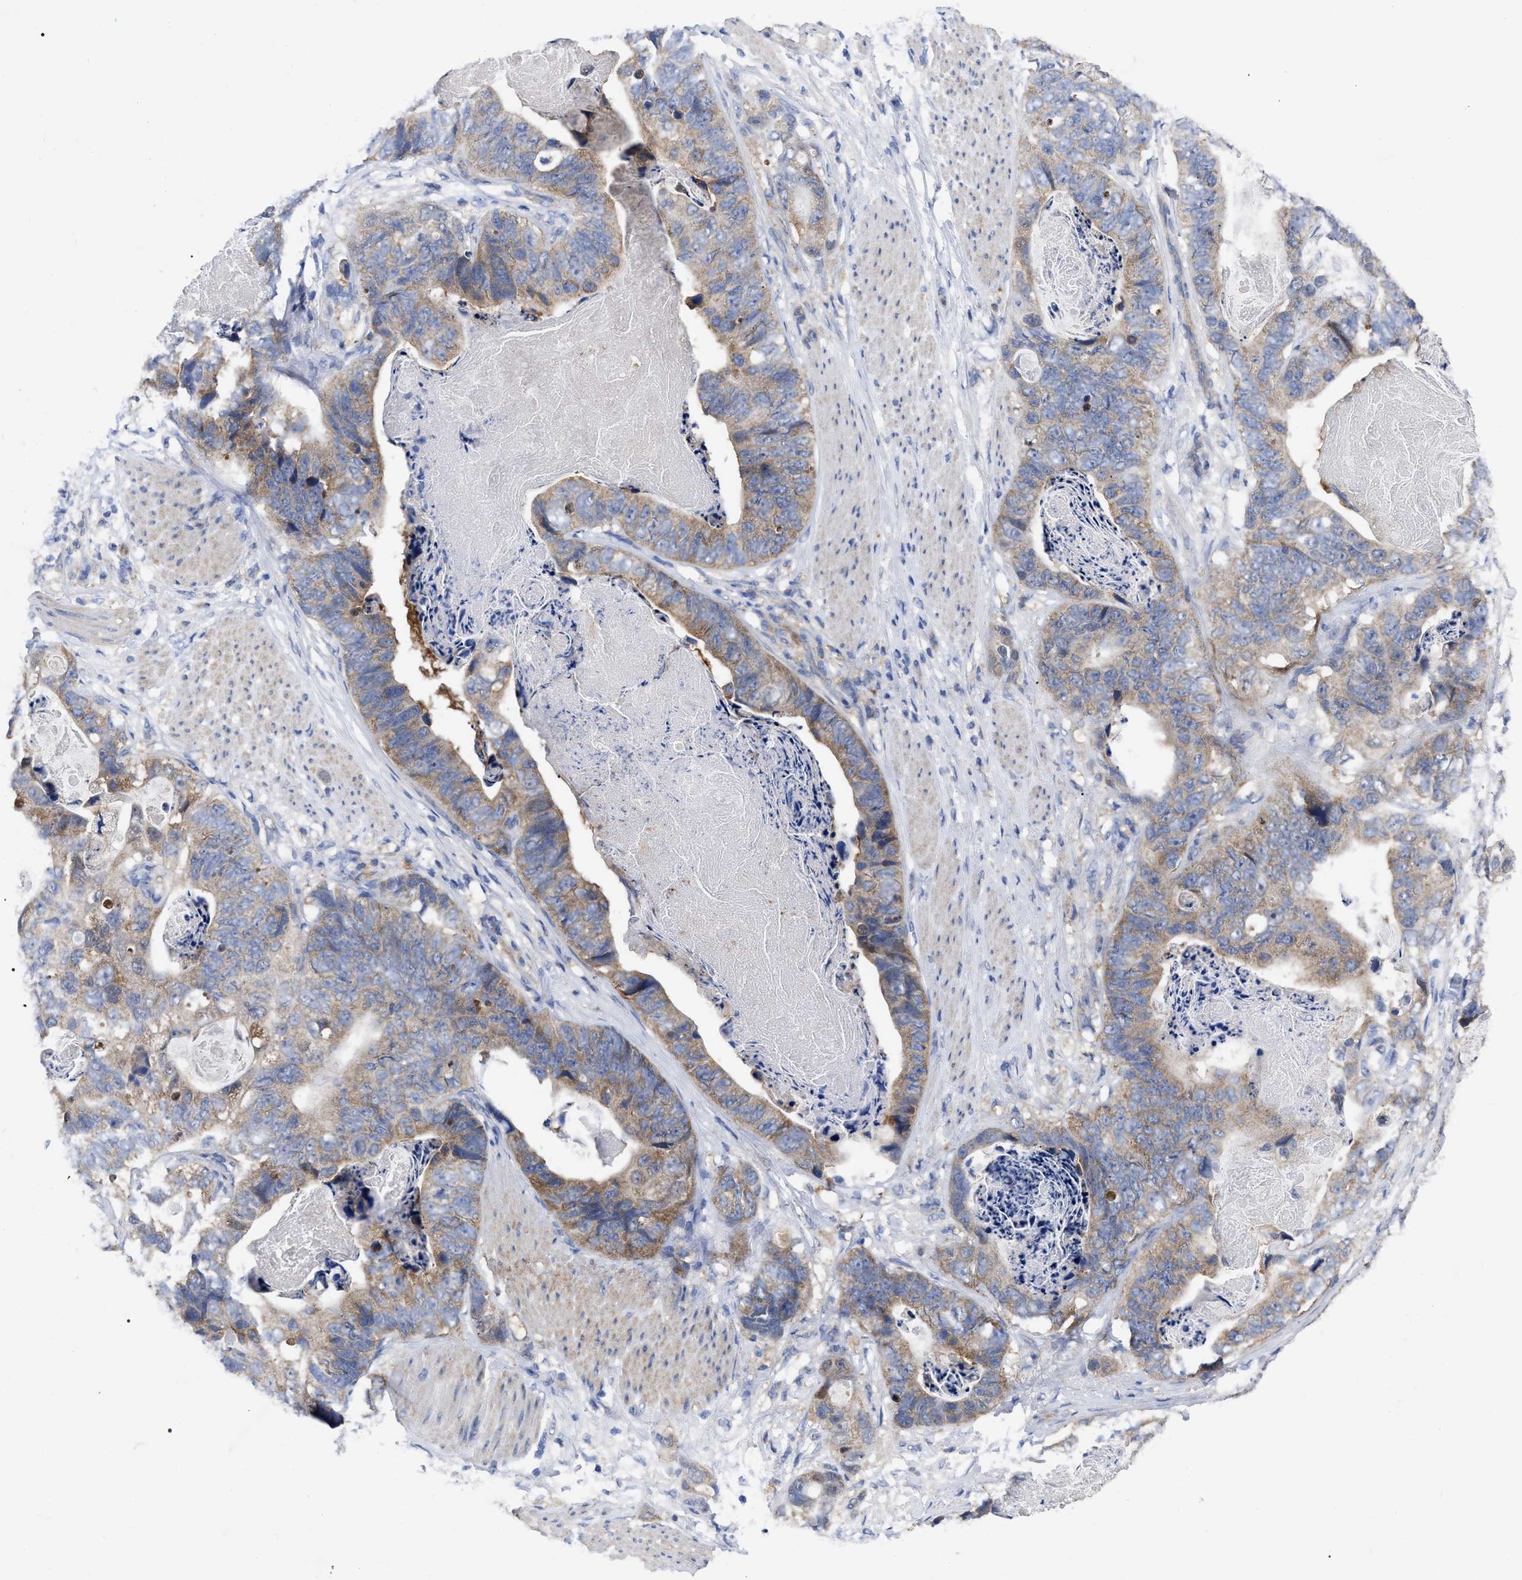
{"staining": {"intensity": "weak", "quantity": "25%-75%", "location": "cytoplasmic/membranous"}, "tissue": "stomach cancer", "cell_type": "Tumor cells", "image_type": "cancer", "snomed": [{"axis": "morphology", "description": "Adenocarcinoma, NOS"}, {"axis": "topography", "description": "Stomach"}], "caption": "Stomach cancer stained for a protein (brown) demonstrates weak cytoplasmic/membranous positive staining in about 25%-75% of tumor cells.", "gene": "TCP1", "patient": {"sex": "female", "age": 89}}